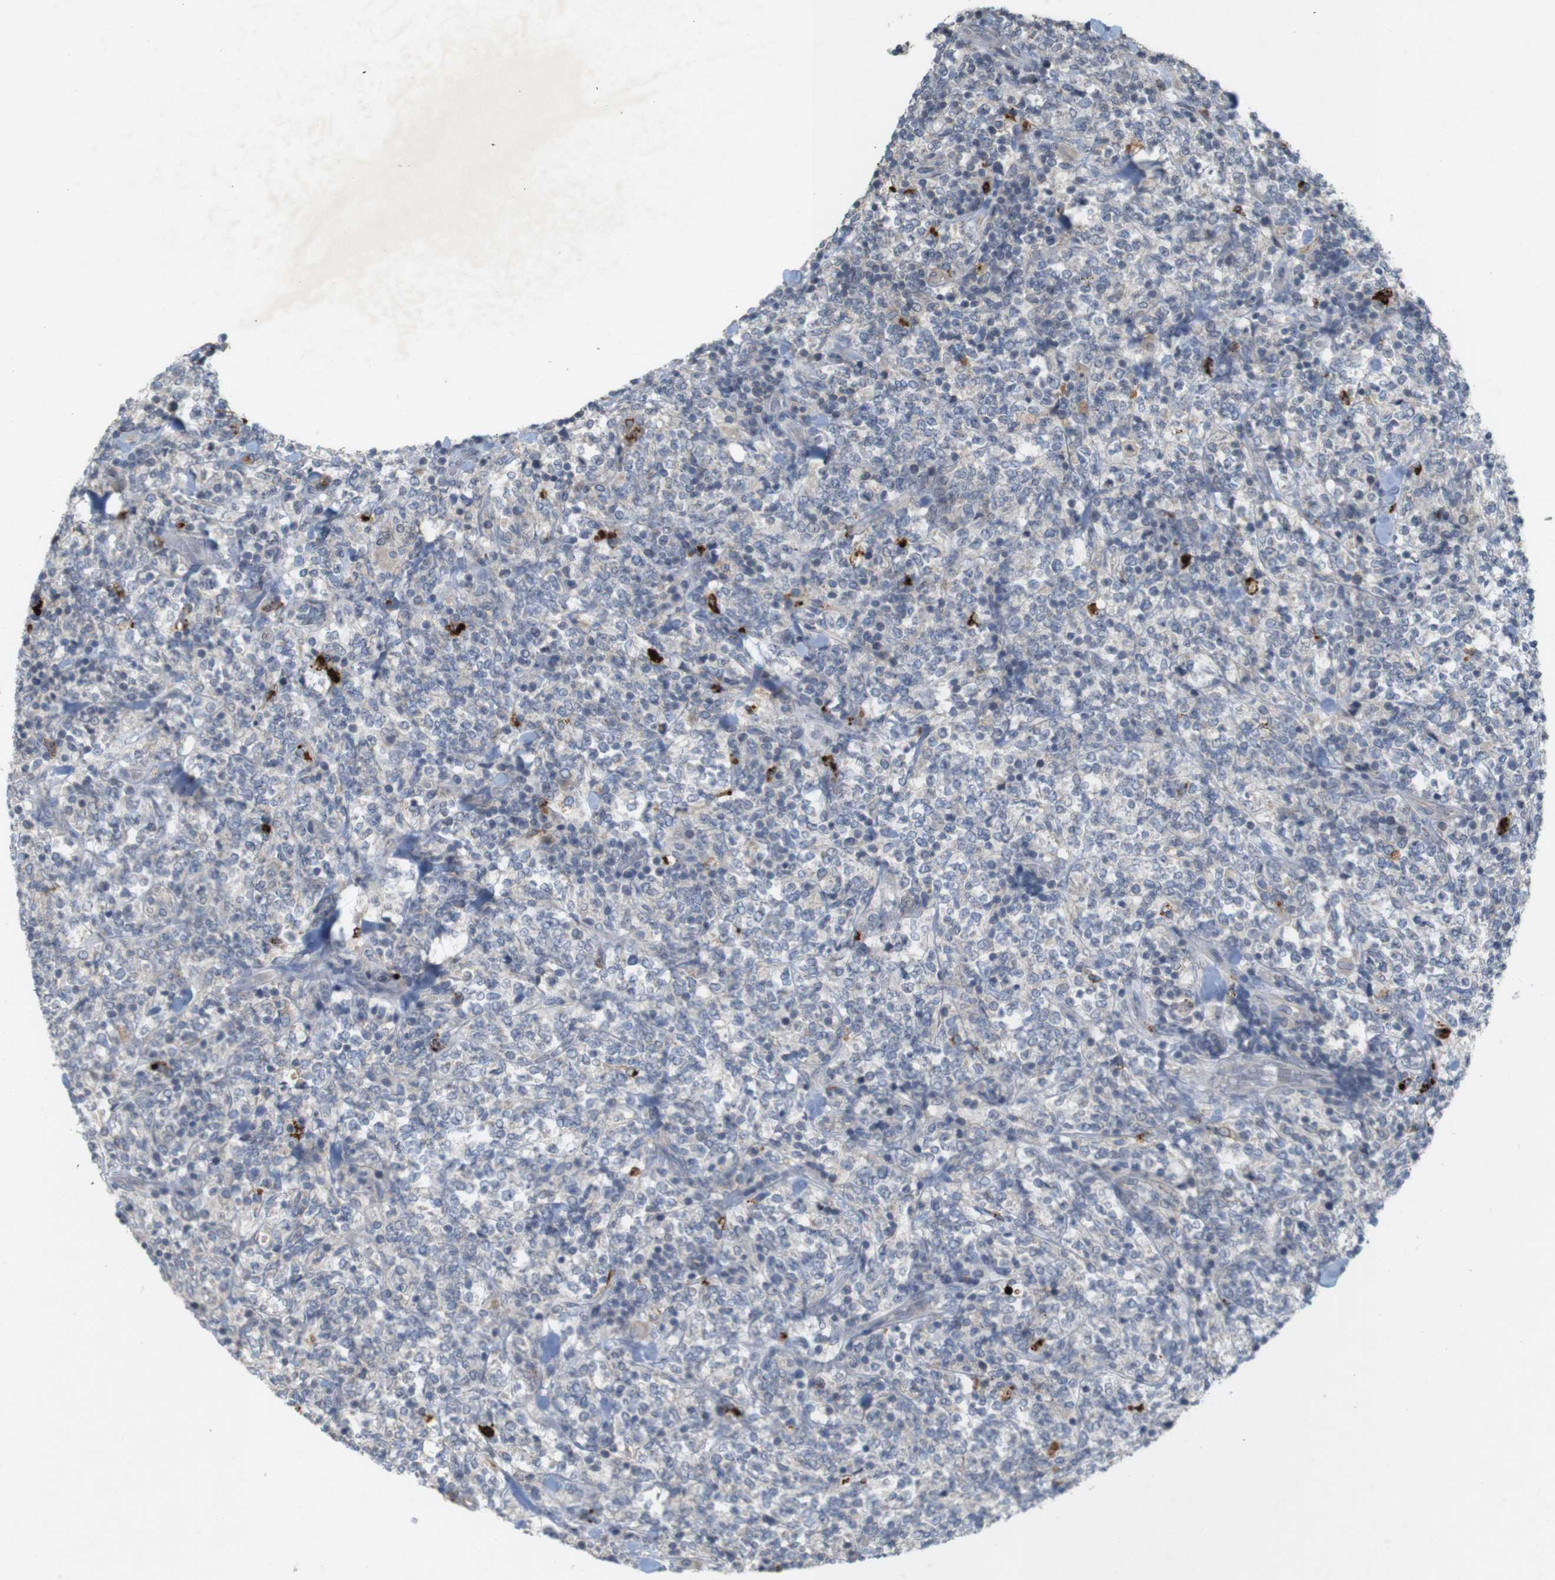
{"staining": {"intensity": "negative", "quantity": "none", "location": "none"}, "tissue": "lymphoma", "cell_type": "Tumor cells", "image_type": "cancer", "snomed": [{"axis": "morphology", "description": "Malignant lymphoma, non-Hodgkin's type, High grade"}, {"axis": "topography", "description": "Soft tissue"}], "caption": "Immunohistochemical staining of human high-grade malignant lymphoma, non-Hodgkin's type reveals no significant positivity in tumor cells.", "gene": "TSPAN14", "patient": {"sex": "male", "age": 18}}